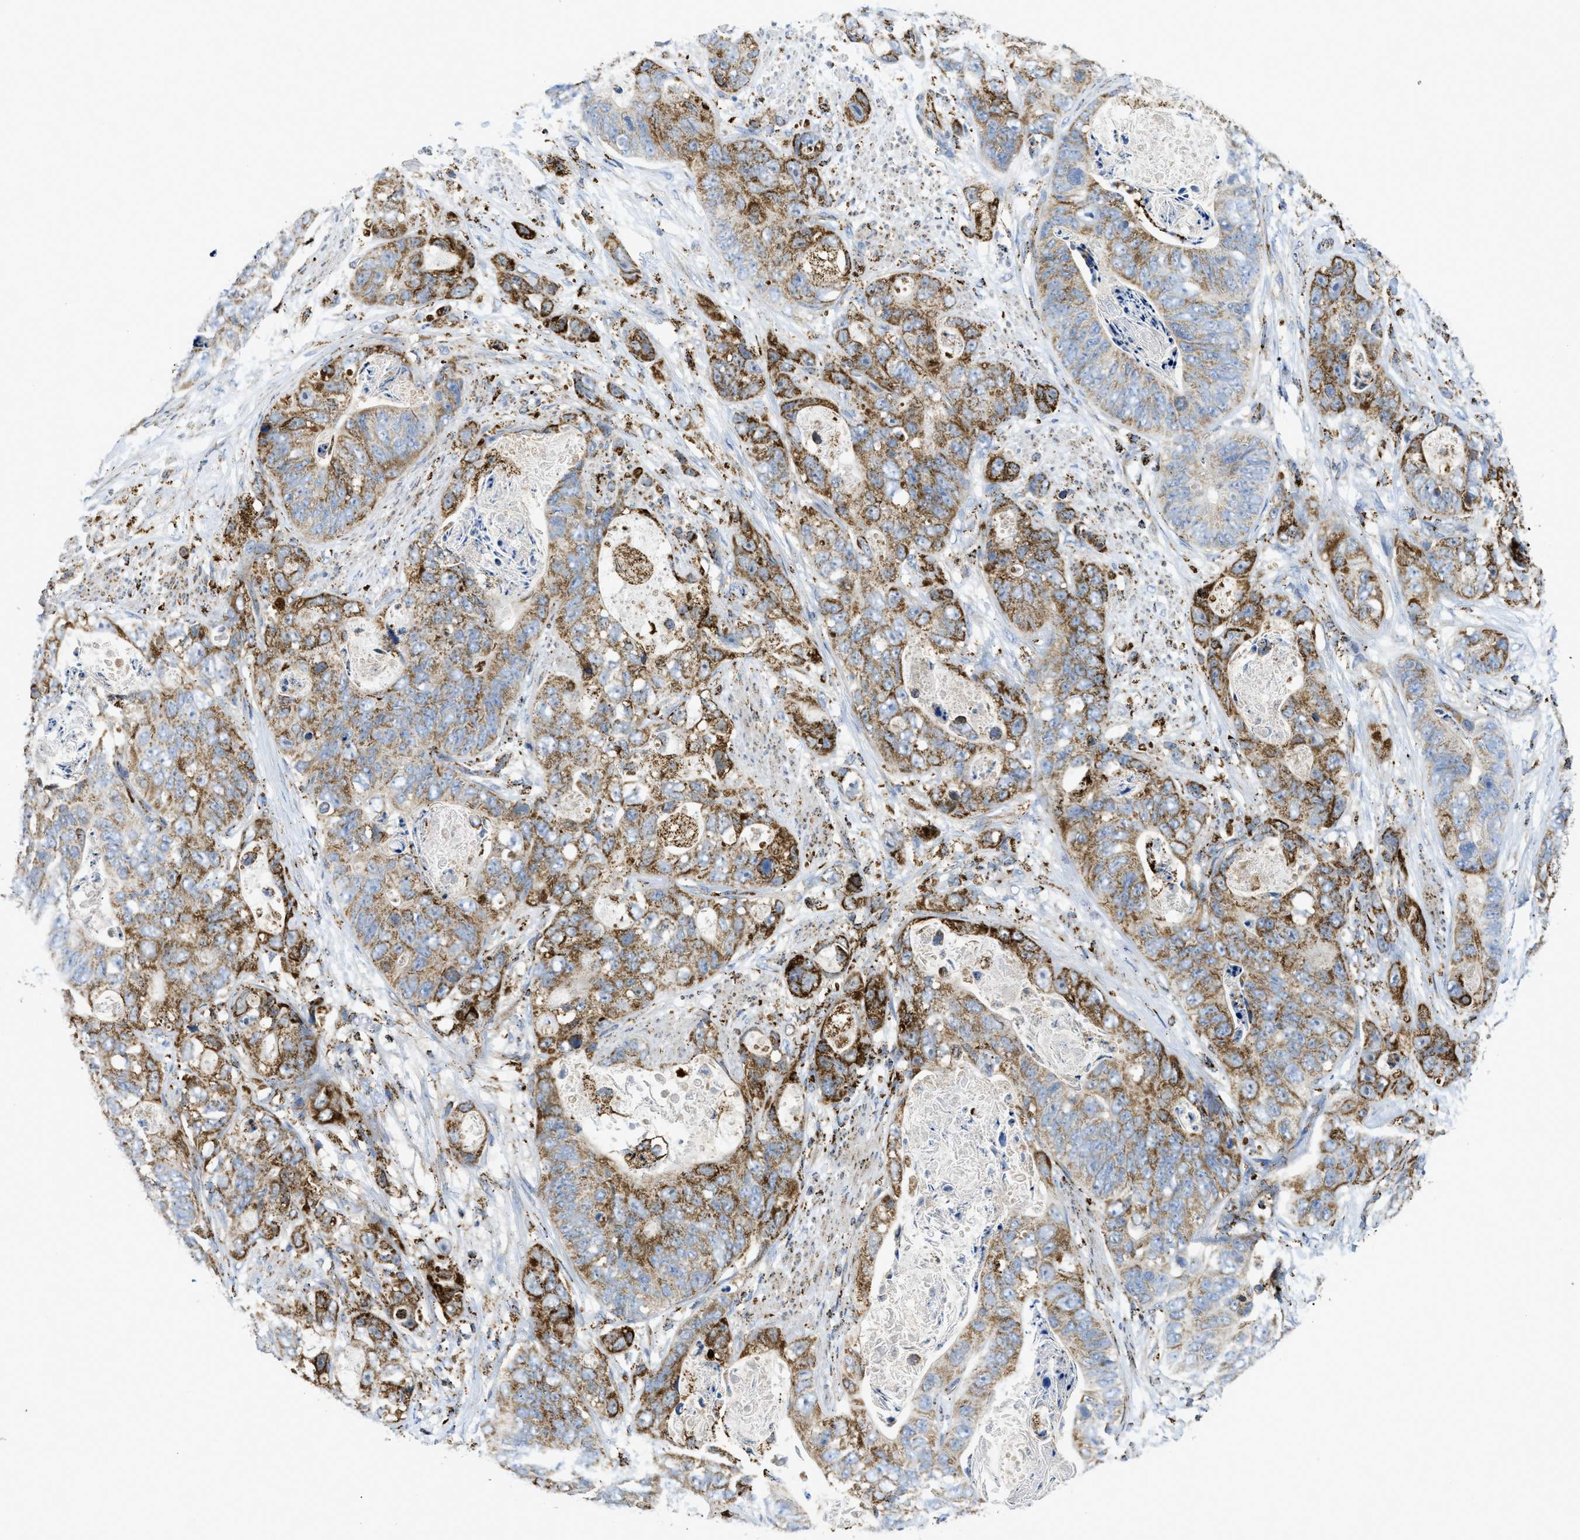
{"staining": {"intensity": "strong", "quantity": ">75%", "location": "cytoplasmic/membranous"}, "tissue": "stomach cancer", "cell_type": "Tumor cells", "image_type": "cancer", "snomed": [{"axis": "morphology", "description": "Adenocarcinoma, NOS"}, {"axis": "topography", "description": "Stomach"}], "caption": "Tumor cells display high levels of strong cytoplasmic/membranous positivity in approximately >75% of cells in human stomach adenocarcinoma.", "gene": "SQOR", "patient": {"sex": "female", "age": 89}}